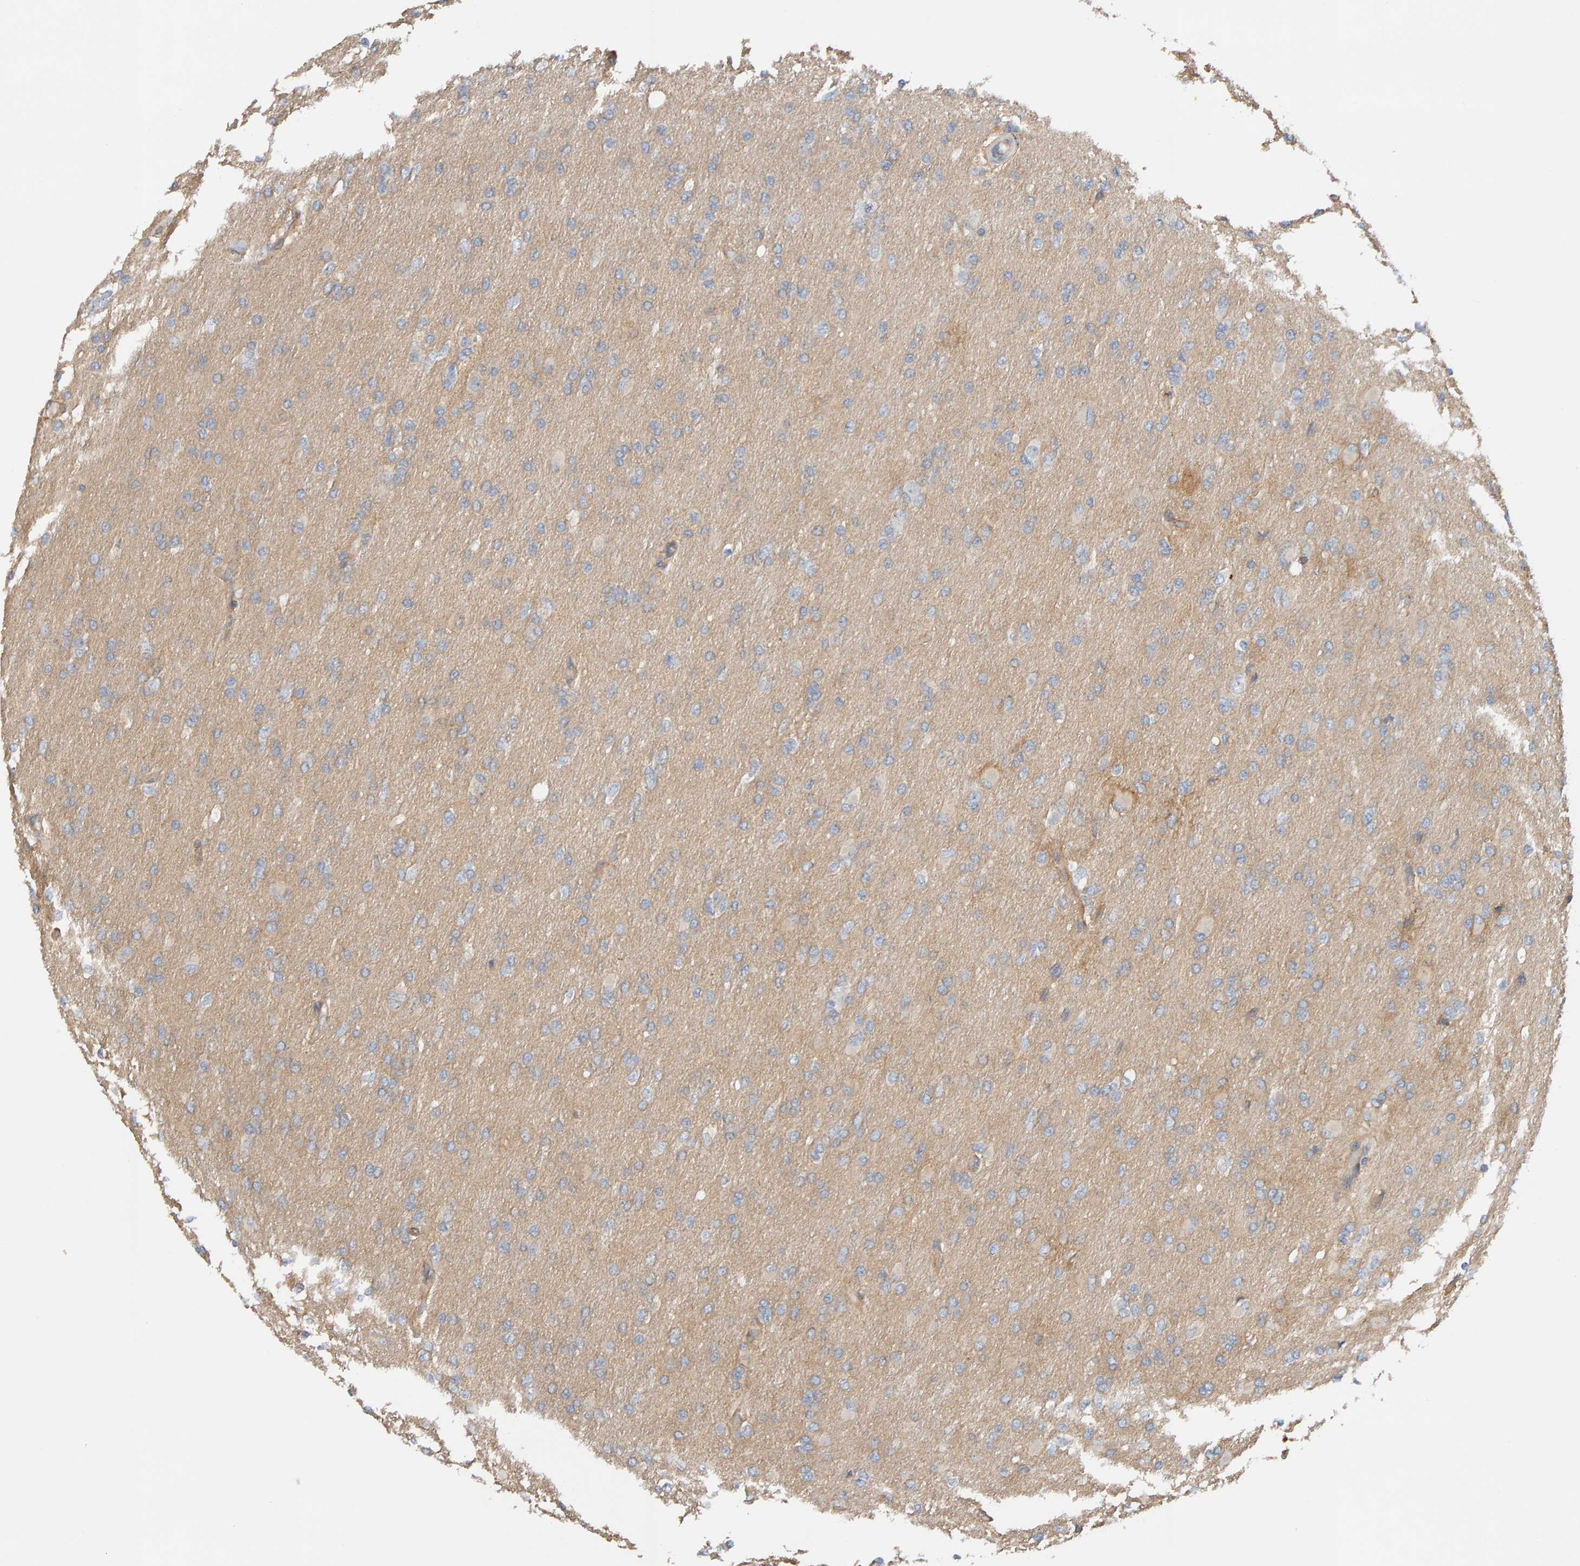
{"staining": {"intensity": "negative", "quantity": "none", "location": "none"}, "tissue": "glioma", "cell_type": "Tumor cells", "image_type": "cancer", "snomed": [{"axis": "morphology", "description": "Glioma, malignant, High grade"}, {"axis": "topography", "description": "Cerebral cortex"}], "caption": "High power microscopy micrograph of an immunohistochemistry micrograph of glioma, revealing no significant staining in tumor cells. (Immunohistochemistry (ihc), brightfield microscopy, high magnification).", "gene": "PPP1R16A", "patient": {"sex": "female", "age": 36}}